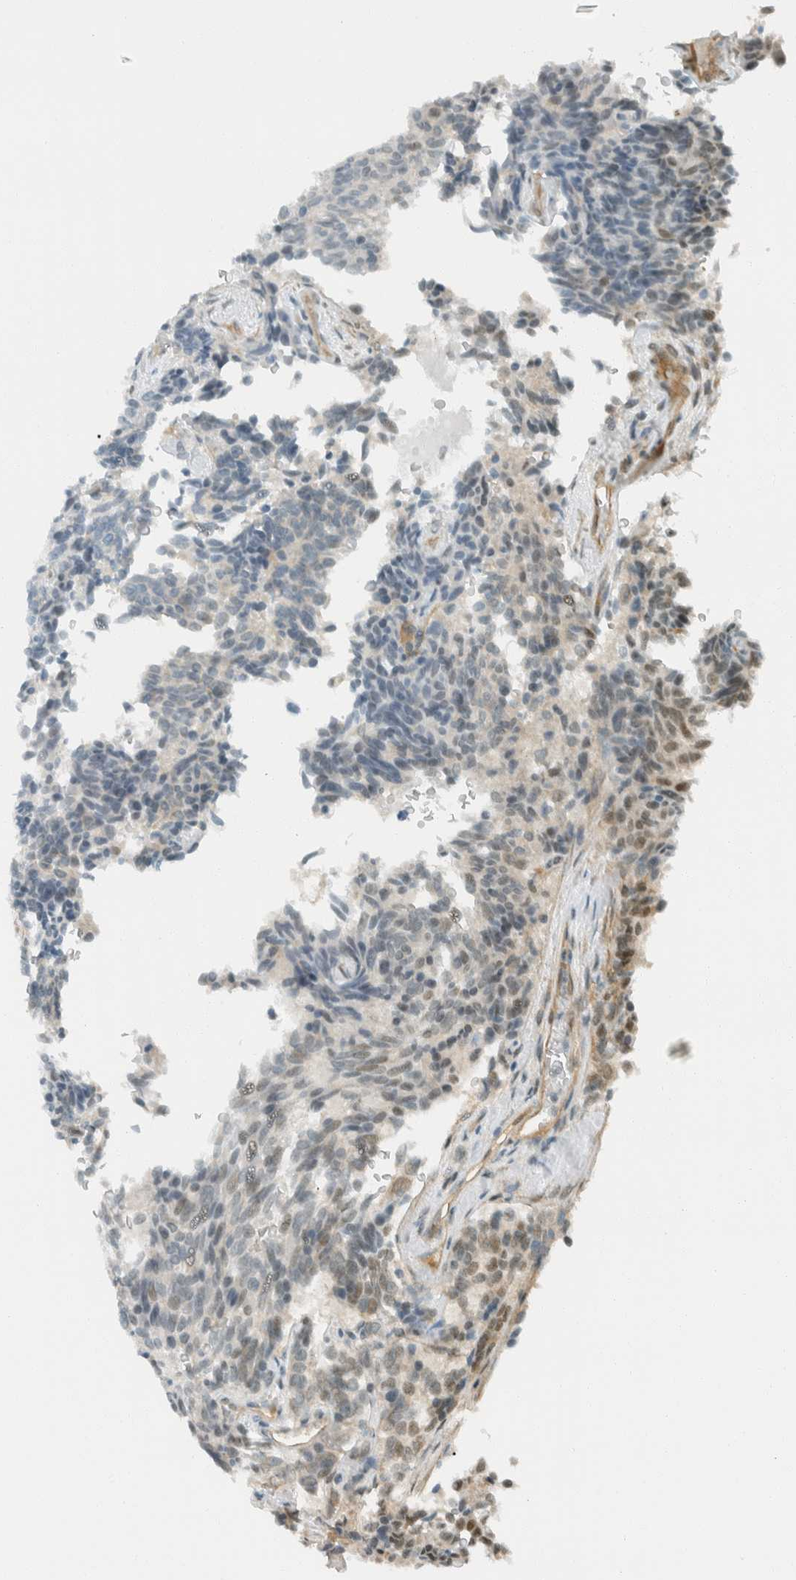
{"staining": {"intensity": "negative", "quantity": "none", "location": "none"}, "tissue": "carcinoid", "cell_type": "Tumor cells", "image_type": "cancer", "snomed": [{"axis": "morphology", "description": "Carcinoid, malignant, NOS"}, {"axis": "topography", "description": "Pancreas"}], "caption": "Human carcinoid (malignant) stained for a protein using immunohistochemistry shows no positivity in tumor cells.", "gene": "NIBAN2", "patient": {"sex": "female", "age": 54}}